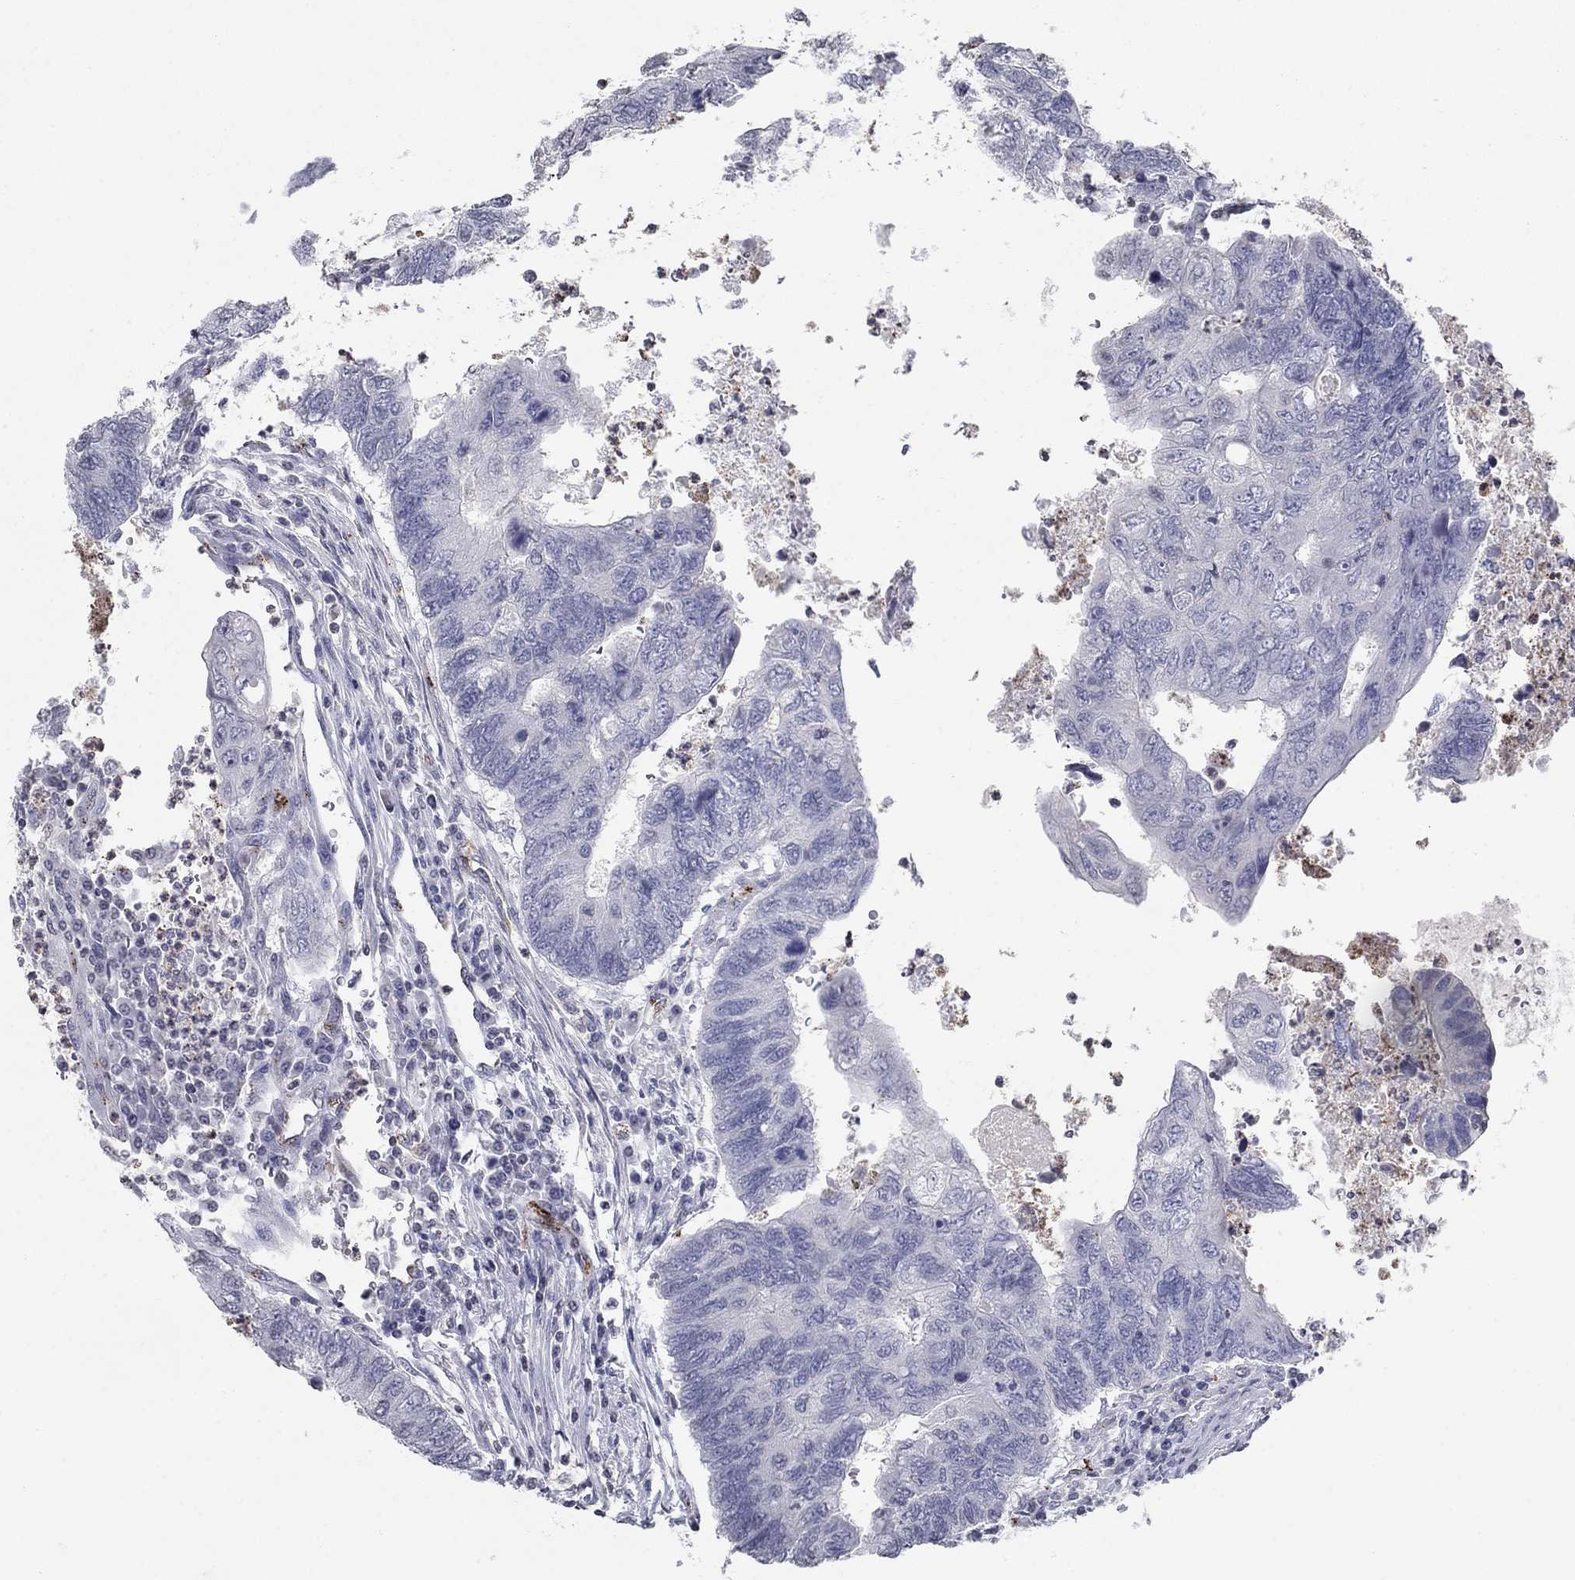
{"staining": {"intensity": "negative", "quantity": "none", "location": "none"}, "tissue": "colorectal cancer", "cell_type": "Tumor cells", "image_type": "cancer", "snomed": [{"axis": "morphology", "description": "Adenocarcinoma, NOS"}, {"axis": "topography", "description": "Colon"}], "caption": "The immunohistochemistry image has no significant staining in tumor cells of colorectal adenocarcinoma tissue.", "gene": "TINAG", "patient": {"sex": "female", "age": 67}}